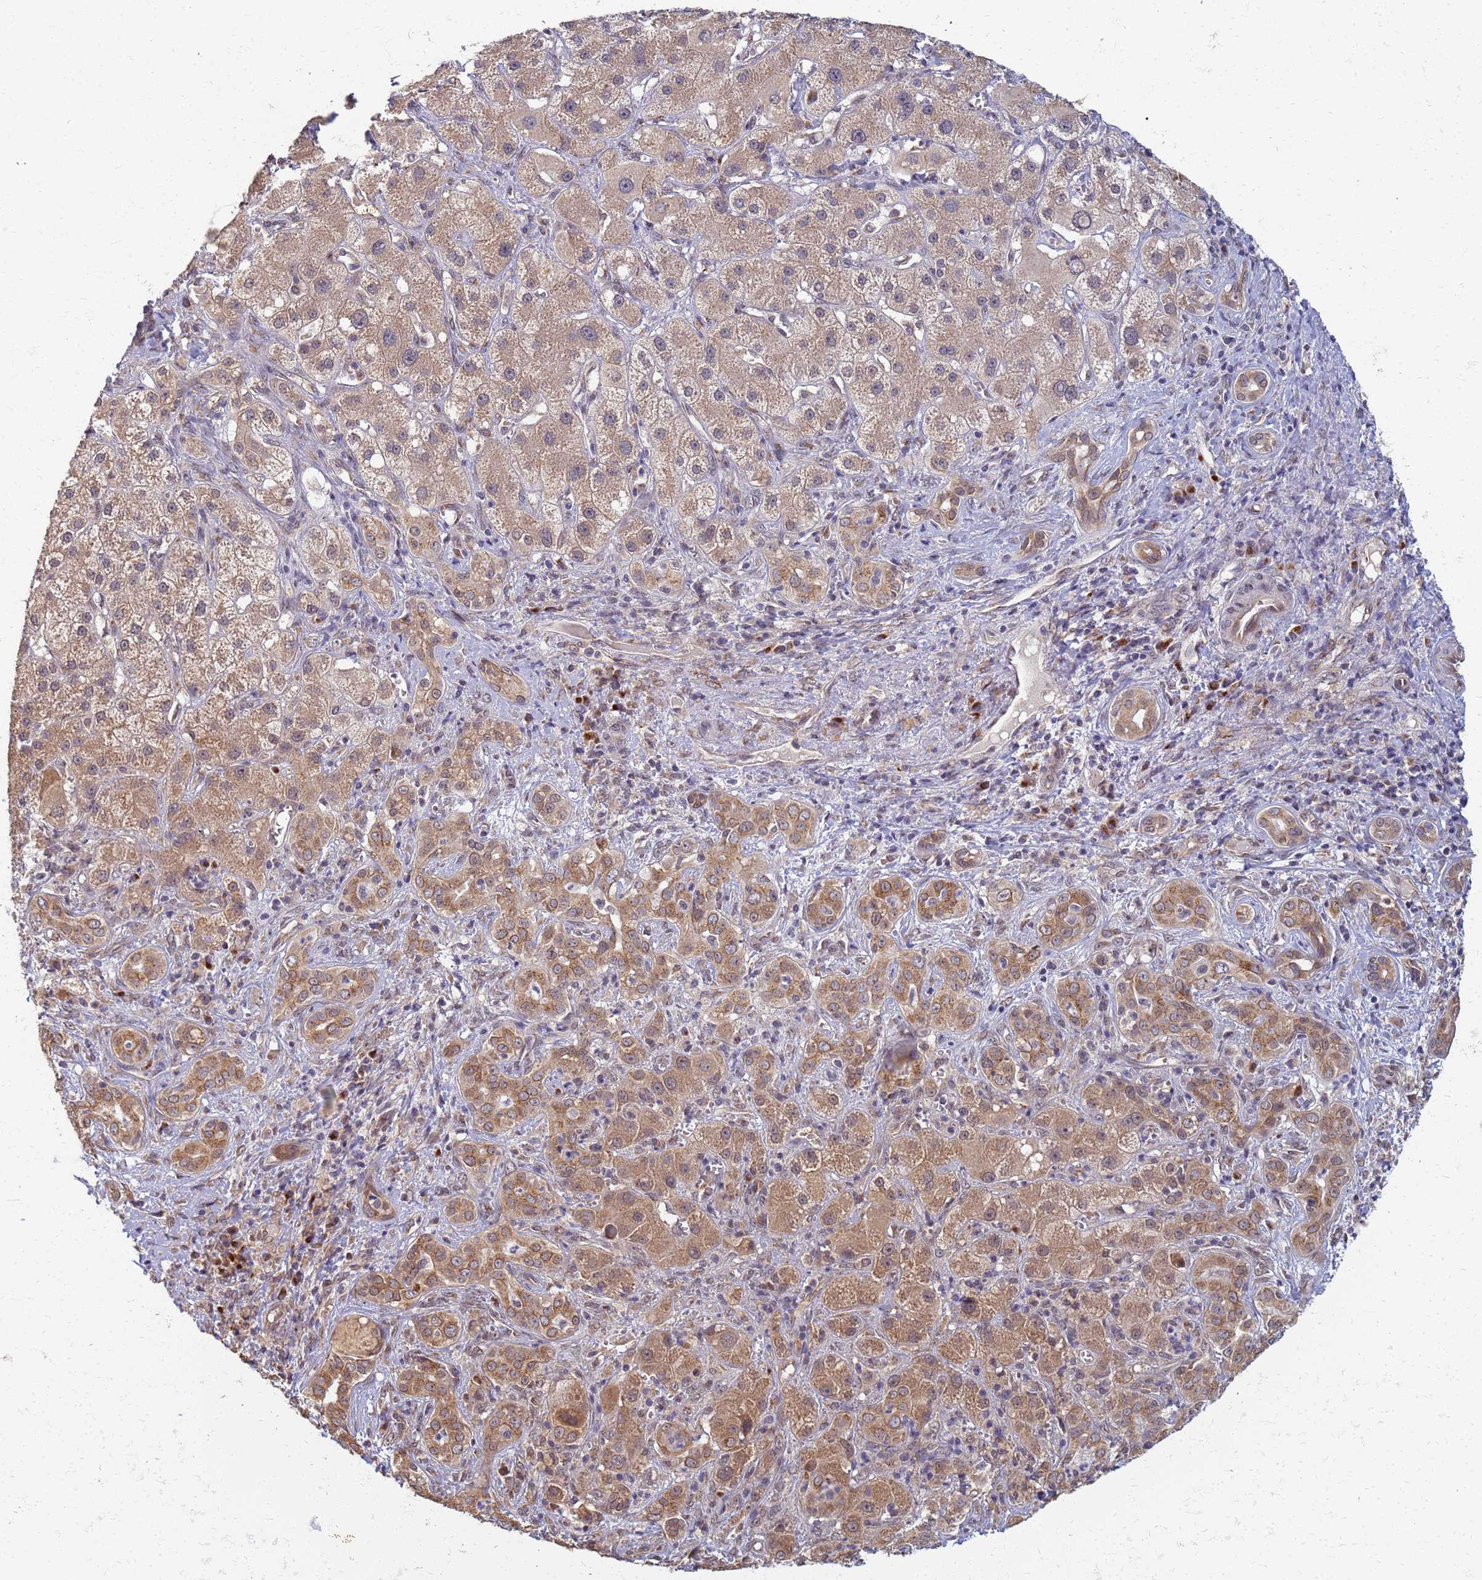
{"staining": {"intensity": "moderate", "quantity": ">75%", "location": "cytoplasmic/membranous"}, "tissue": "liver cancer", "cell_type": "Tumor cells", "image_type": "cancer", "snomed": [{"axis": "morphology", "description": "Carcinoma, Hepatocellular, NOS"}, {"axis": "topography", "description": "Liver"}], "caption": "This is an image of IHC staining of liver cancer (hepatocellular carcinoma), which shows moderate positivity in the cytoplasmic/membranous of tumor cells.", "gene": "ITGB4", "patient": {"sex": "female", "age": 43}}